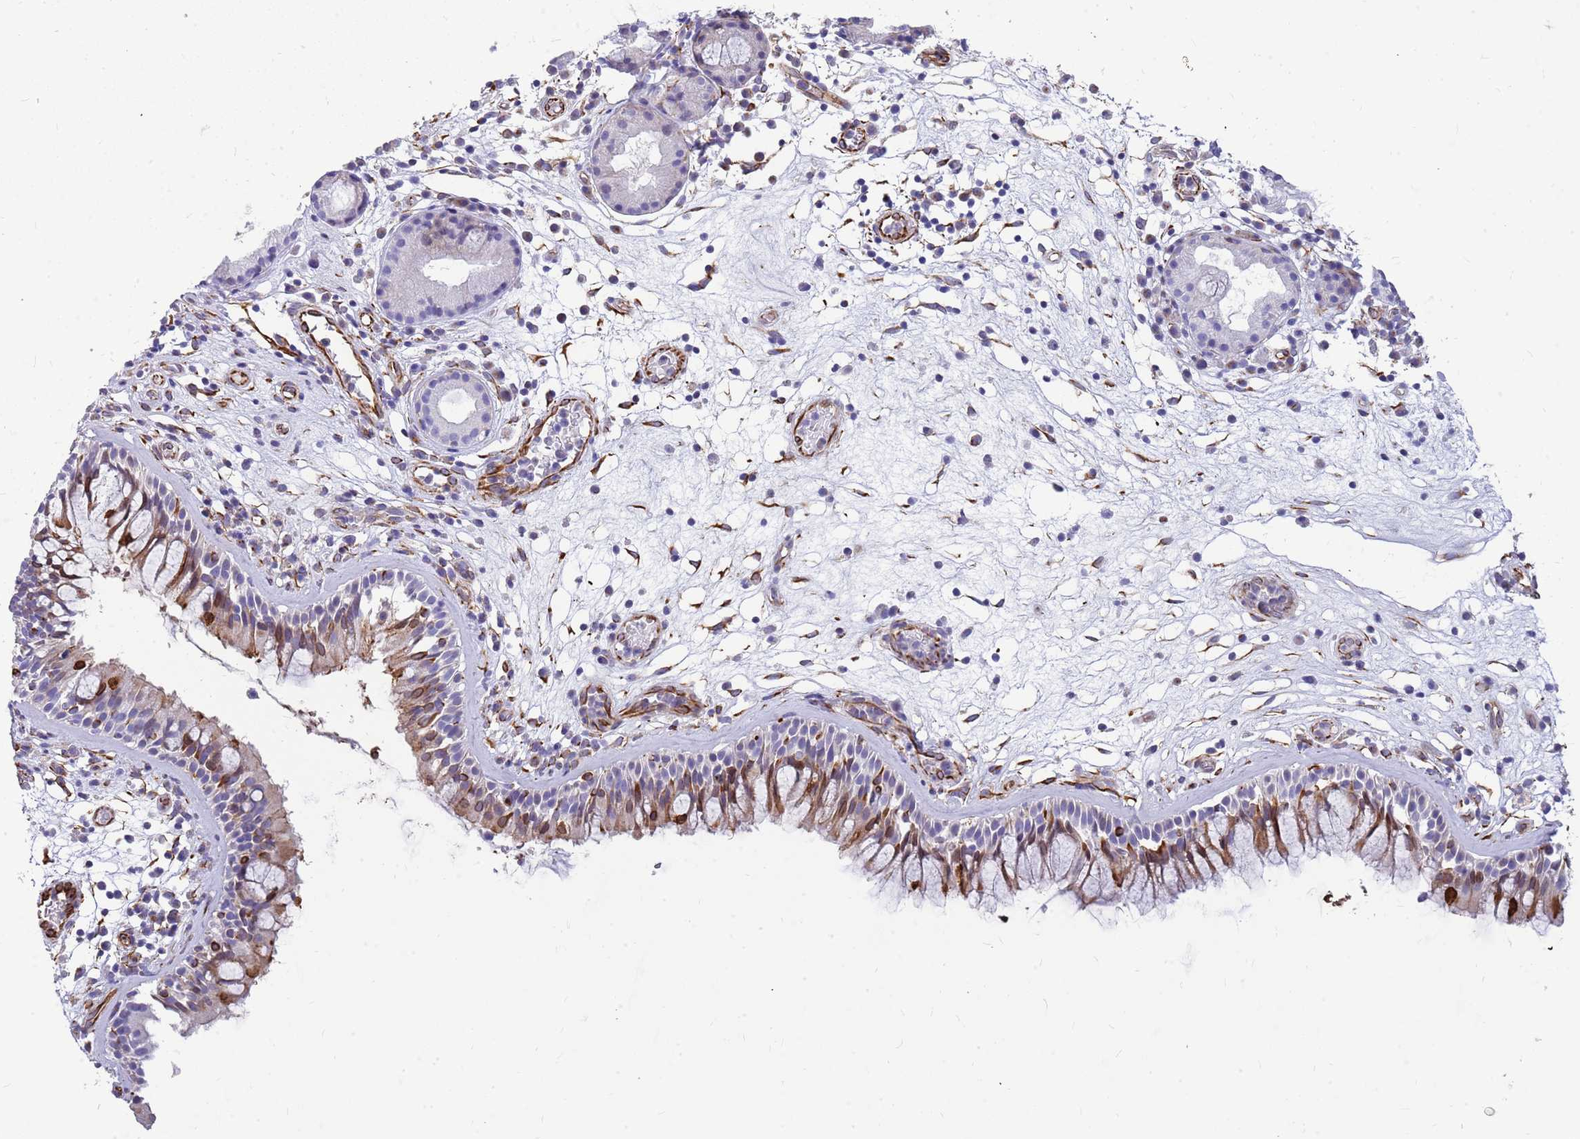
{"staining": {"intensity": "moderate", "quantity": "25%-75%", "location": "cytoplasmic/membranous"}, "tissue": "nasopharynx", "cell_type": "Respiratory epithelial cells", "image_type": "normal", "snomed": [{"axis": "morphology", "description": "Normal tissue, NOS"}, {"axis": "morphology", "description": "Inflammation, NOS"}, {"axis": "morphology", "description": "Malignant melanoma, Metastatic site"}, {"axis": "topography", "description": "Nasopharynx"}], "caption": "Immunohistochemistry (IHC) micrograph of benign human nasopharynx stained for a protein (brown), which shows medium levels of moderate cytoplasmic/membranous expression in approximately 25%-75% of respiratory epithelial cells.", "gene": "ZDHHC1", "patient": {"sex": "male", "age": 70}}